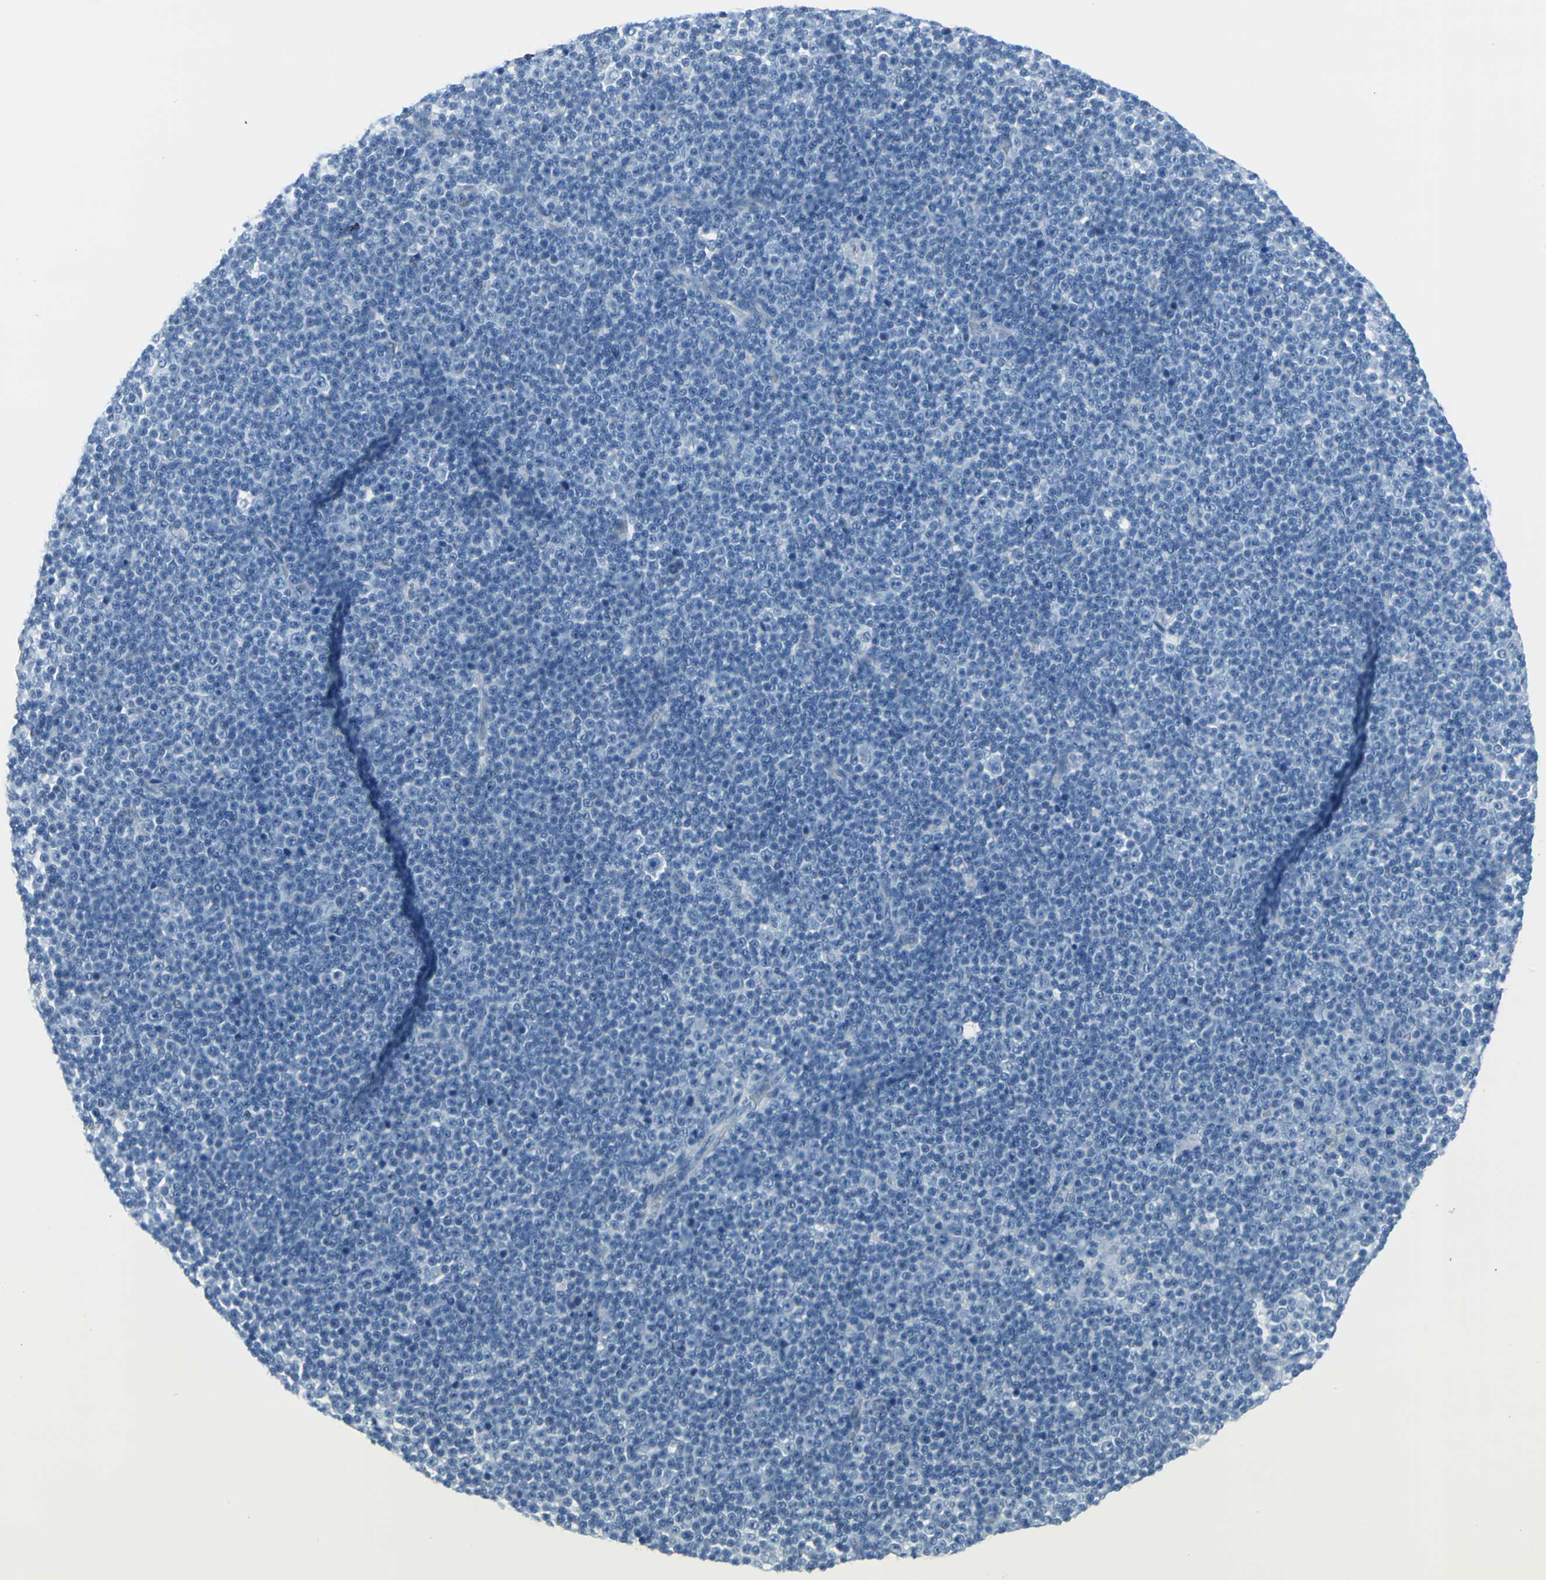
{"staining": {"intensity": "negative", "quantity": "none", "location": "none"}, "tissue": "lymphoma", "cell_type": "Tumor cells", "image_type": "cancer", "snomed": [{"axis": "morphology", "description": "Malignant lymphoma, non-Hodgkin's type, Low grade"}, {"axis": "topography", "description": "Lymph node"}], "caption": "This is an immunohistochemistry (IHC) micrograph of lymphoma. There is no positivity in tumor cells.", "gene": "CYB5A", "patient": {"sex": "female", "age": 67}}